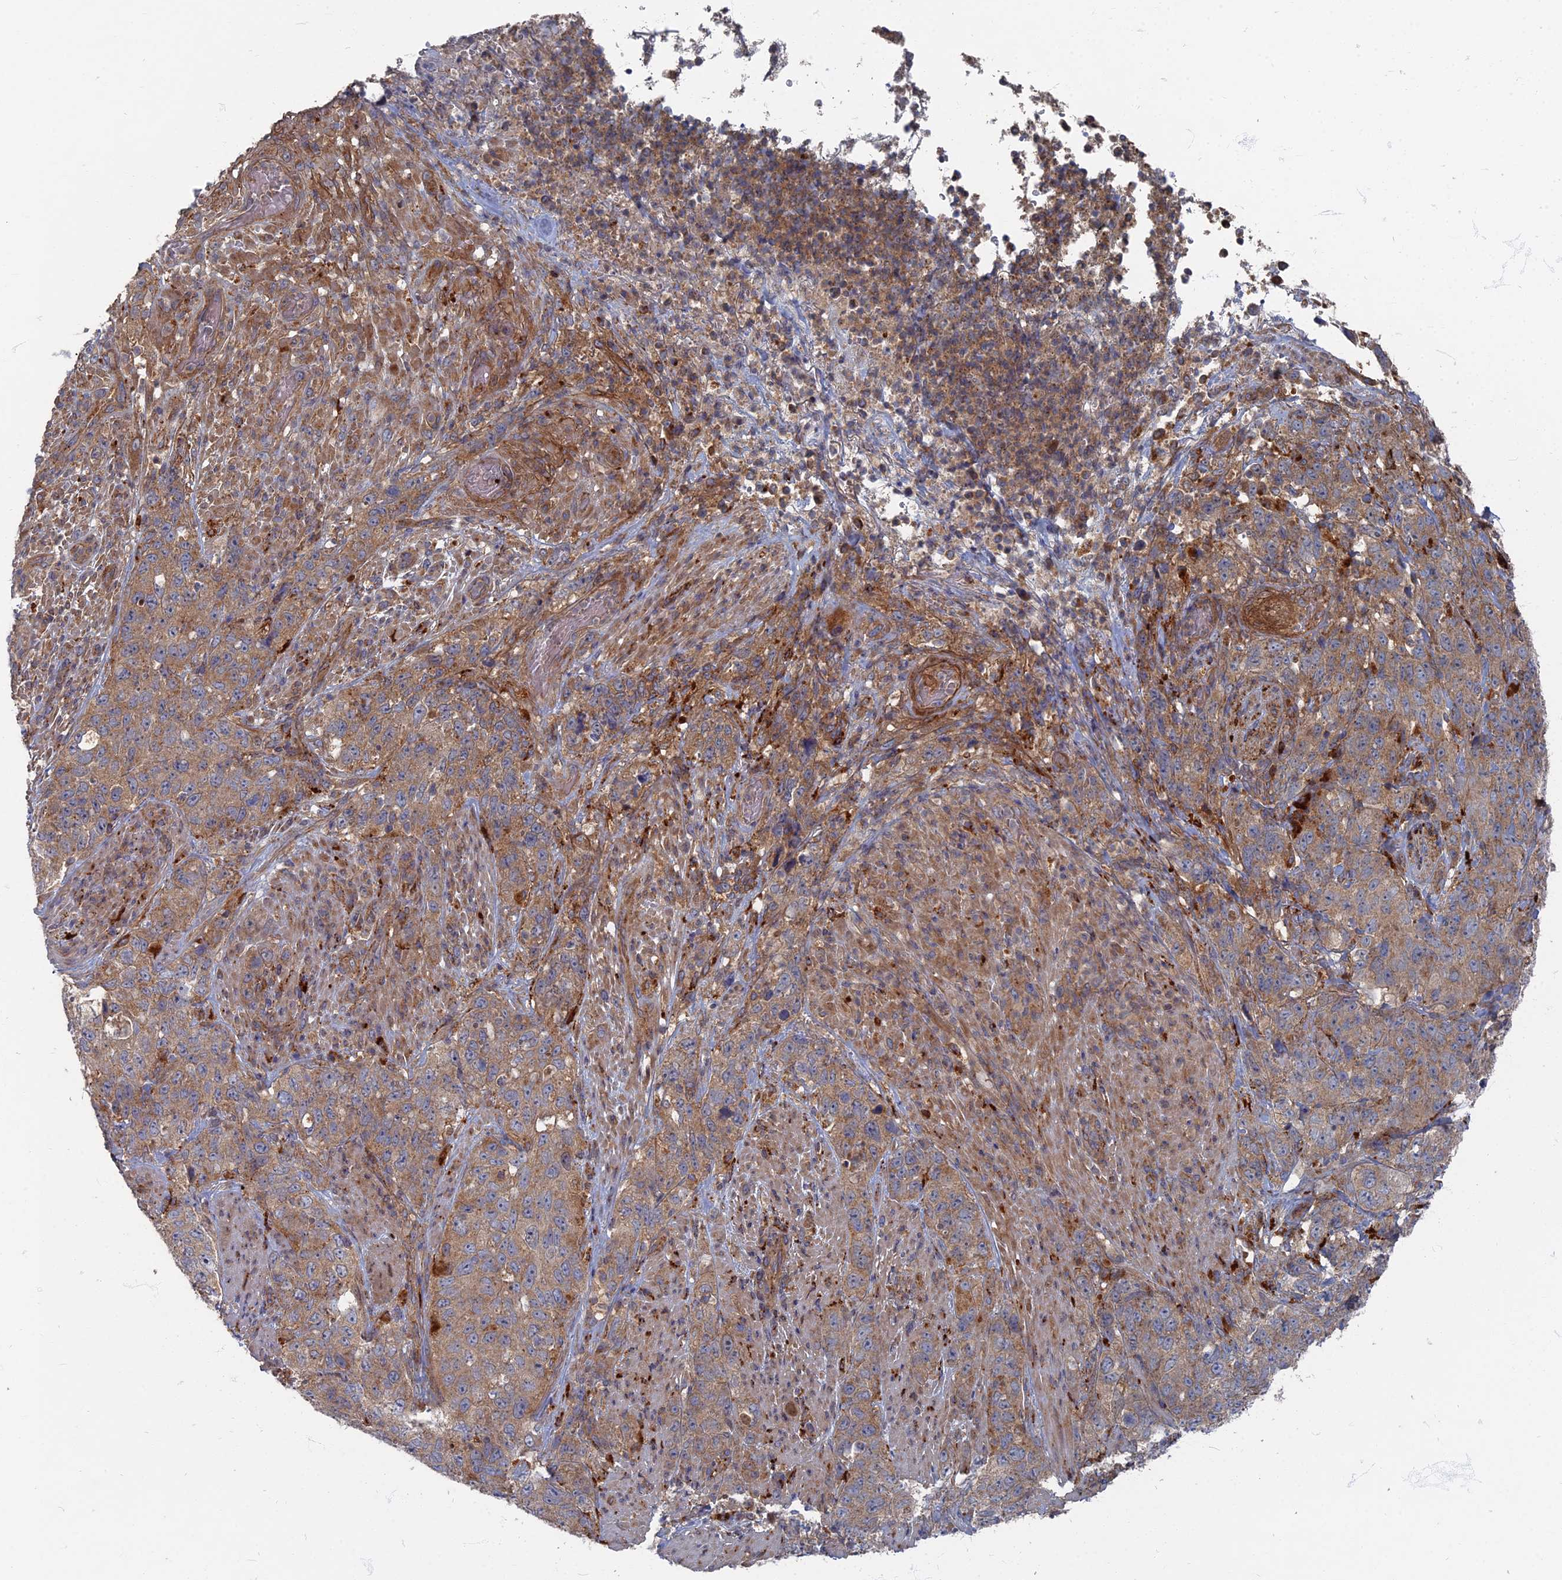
{"staining": {"intensity": "moderate", "quantity": ">75%", "location": "cytoplasmic/membranous"}, "tissue": "stomach cancer", "cell_type": "Tumor cells", "image_type": "cancer", "snomed": [{"axis": "morphology", "description": "Adenocarcinoma, NOS"}, {"axis": "topography", "description": "Stomach"}], "caption": "An immunohistochemistry (IHC) image of neoplastic tissue is shown. Protein staining in brown labels moderate cytoplasmic/membranous positivity in adenocarcinoma (stomach) within tumor cells.", "gene": "PPCDC", "patient": {"sex": "male", "age": 48}}